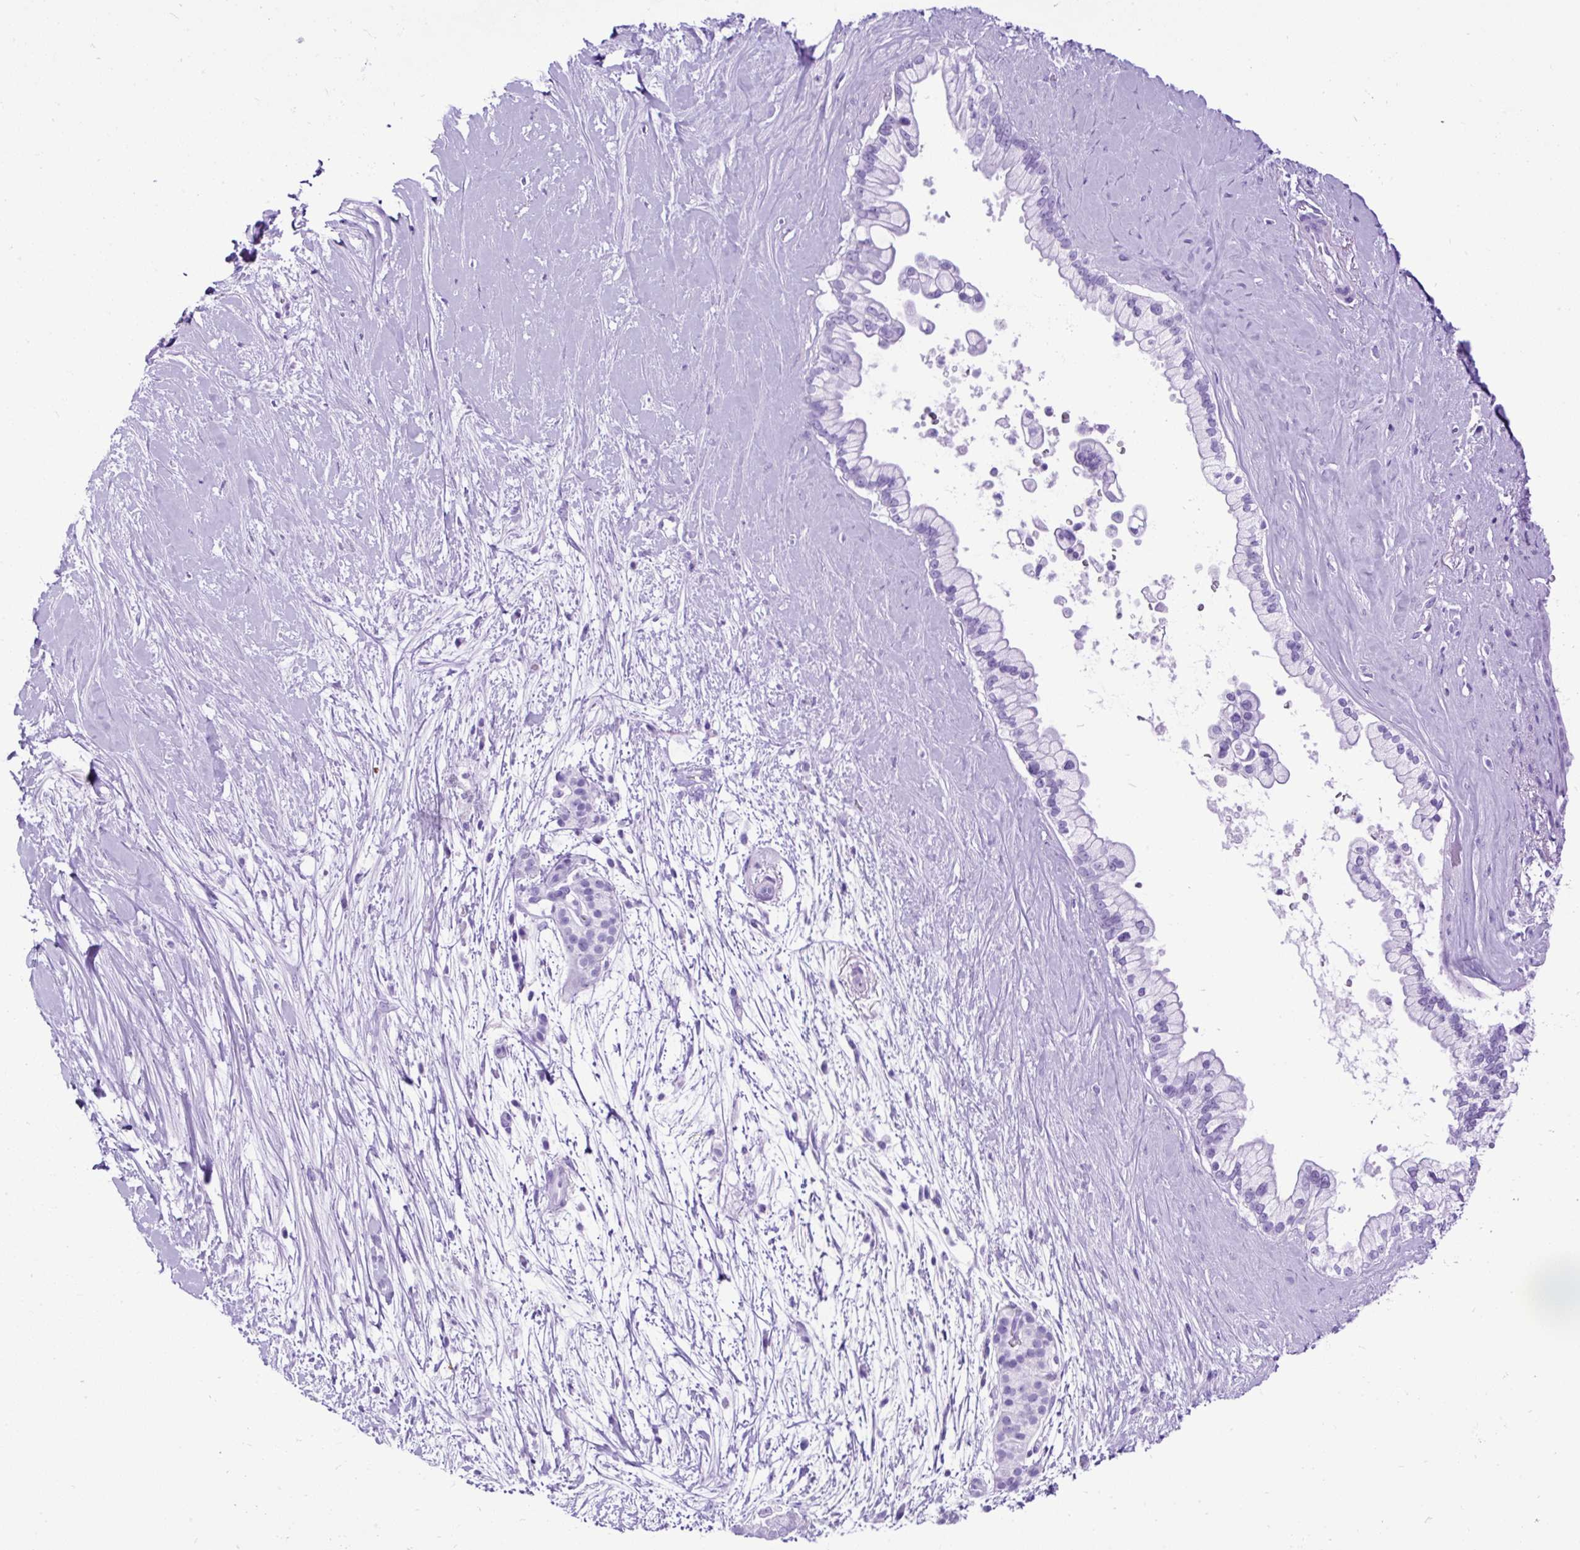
{"staining": {"intensity": "negative", "quantity": "none", "location": "none"}, "tissue": "pancreatic cancer", "cell_type": "Tumor cells", "image_type": "cancer", "snomed": [{"axis": "morphology", "description": "Adenocarcinoma, NOS"}, {"axis": "topography", "description": "Pancreas"}], "caption": "Image shows no protein positivity in tumor cells of pancreatic cancer tissue. Brightfield microscopy of immunohistochemistry stained with DAB (brown) and hematoxylin (blue), captured at high magnification.", "gene": "CEL", "patient": {"sex": "female", "age": 69}}